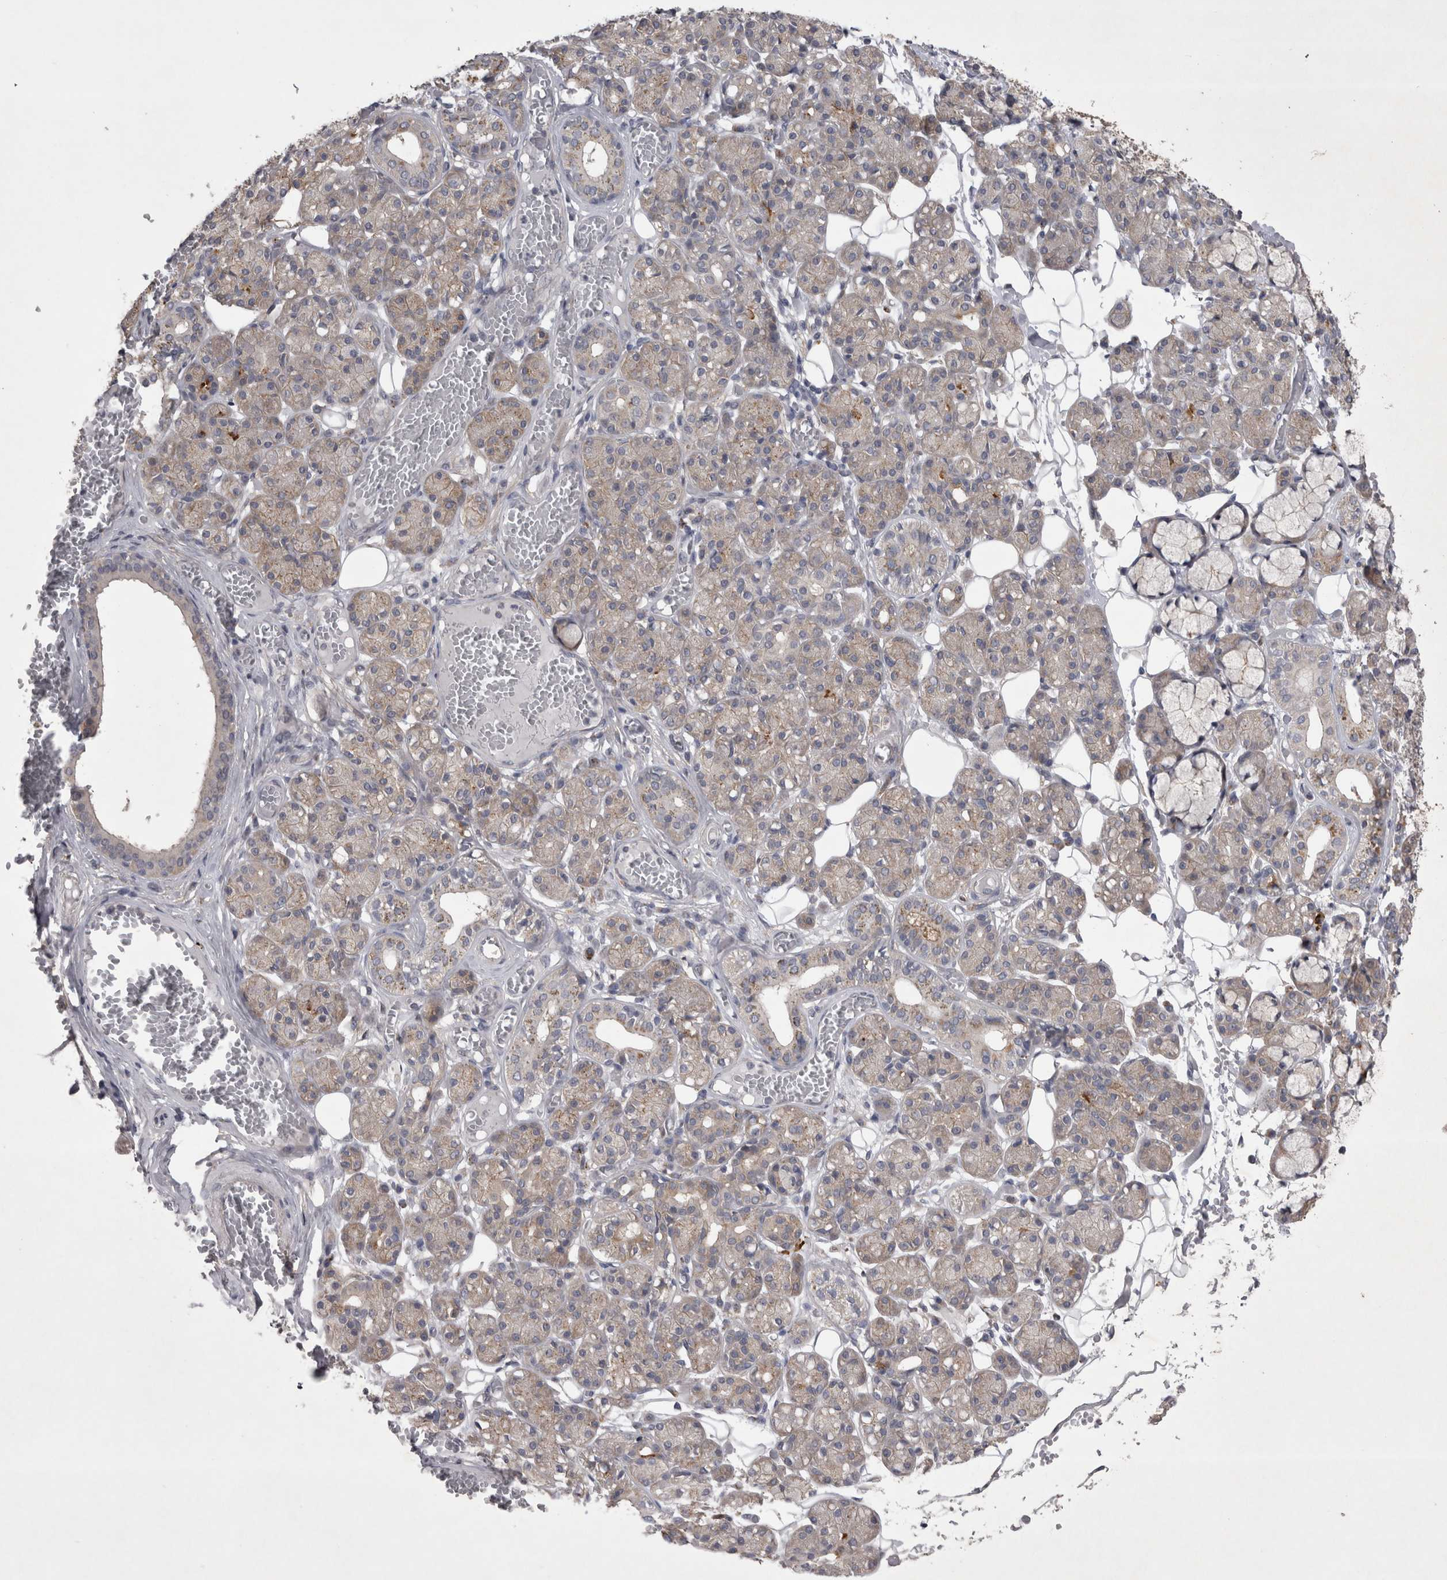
{"staining": {"intensity": "weak", "quantity": "25%-75%", "location": "cytoplasmic/membranous"}, "tissue": "salivary gland", "cell_type": "Glandular cells", "image_type": "normal", "snomed": [{"axis": "morphology", "description": "Normal tissue, NOS"}, {"axis": "topography", "description": "Salivary gland"}], "caption": "A brown stain highlights weak cytoplasmic/membranous expression of a protein in glandular cells of benign human salivary gland. (Brightfield microscopy of DAB IHC at high magnification).", "gene": "CTBS", "patient": {"sex": "male", "age": 63}}